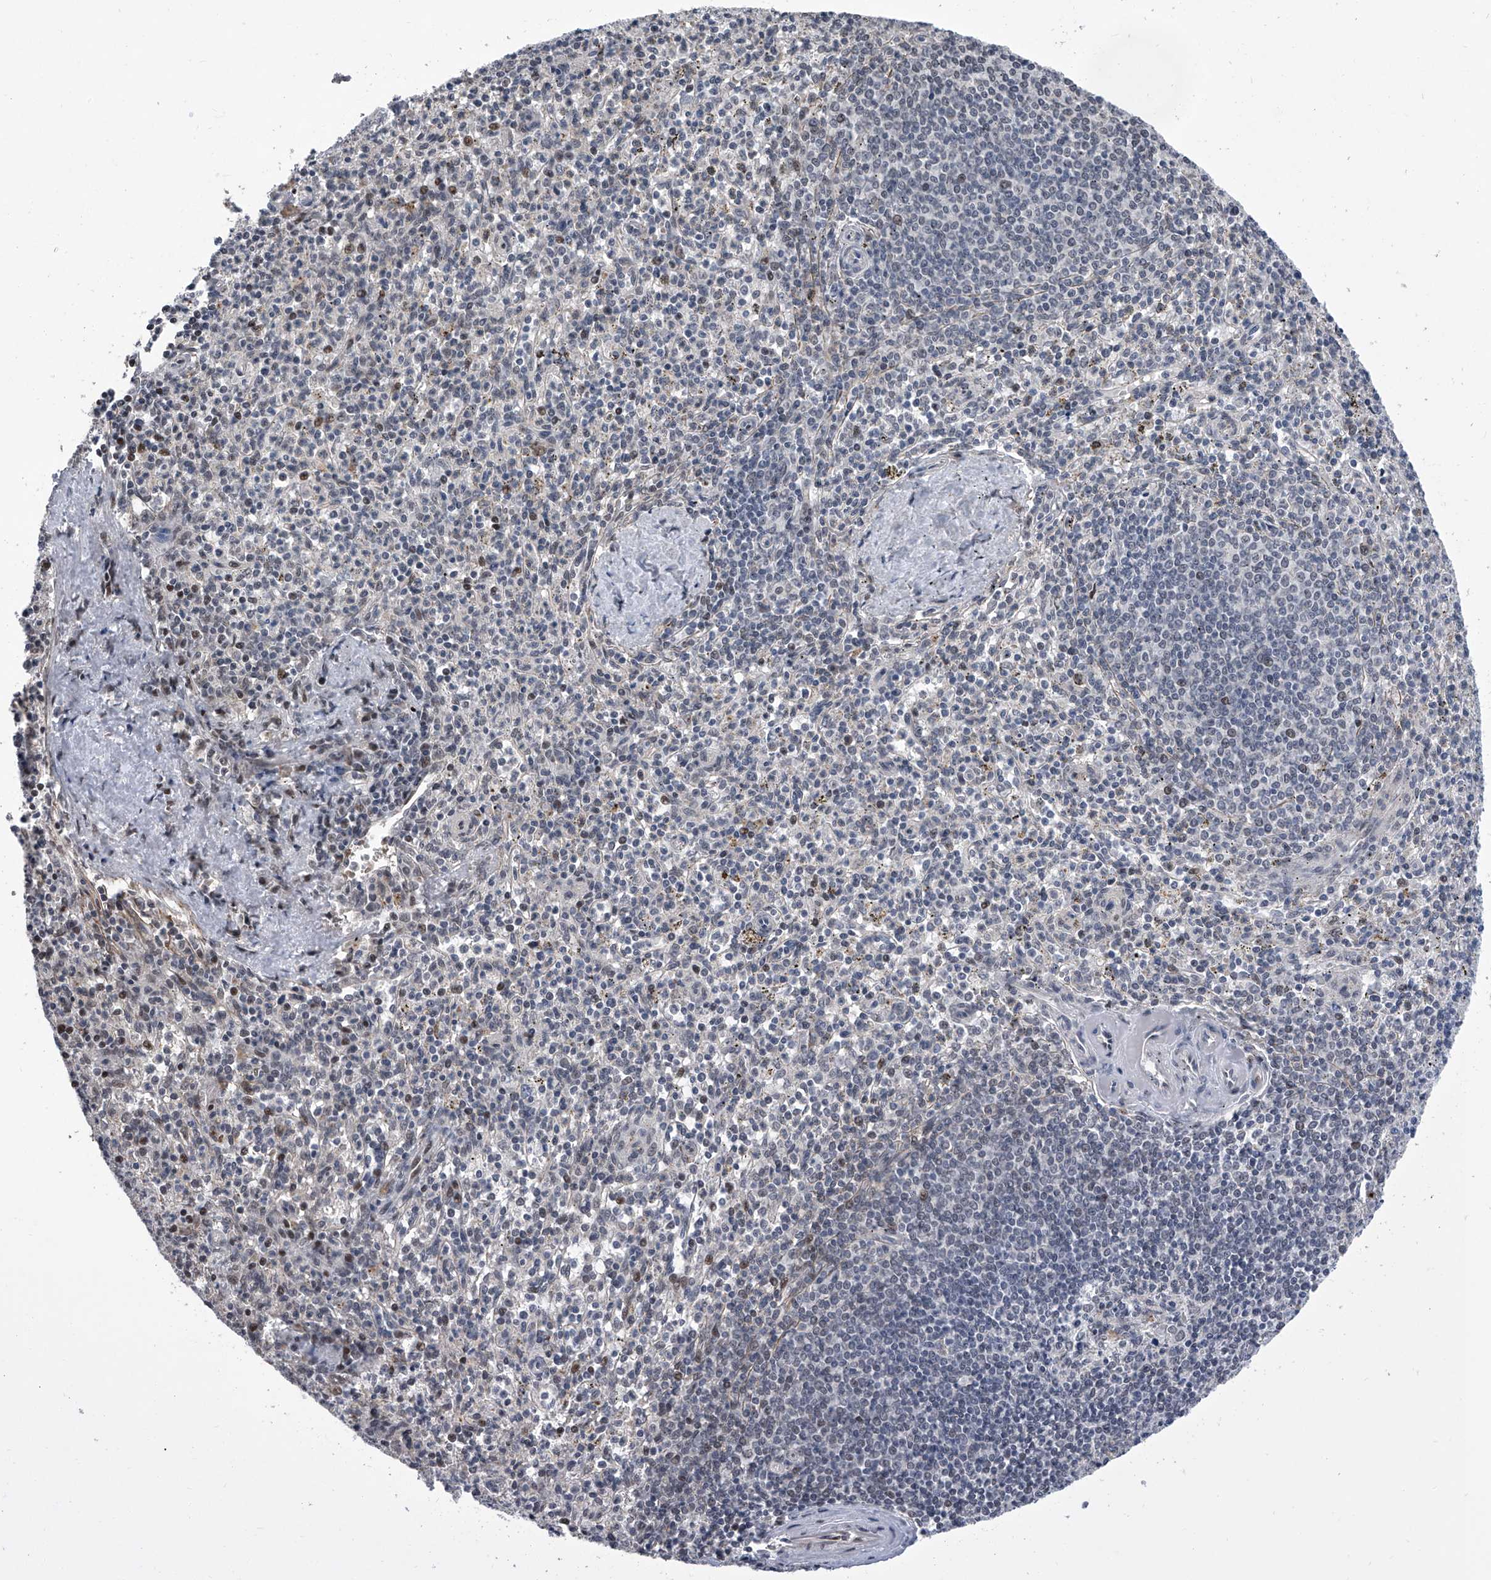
{"staining": {"intensity": "weak", "quantity": "<25%", "location": "nuclear"}, "tissue": "spleen", "cell_type": "Cells in red pulp", "image_type": "normal", "snomed": [{"axis": "morphology", "description": "Normal tissue, NOS"}, {"axis": "topography", "description": "Spleen"}], "caption": "This is an immunohistochemistry (IHC) histopathology image of benign human spleen. There is no expression in cells in red pulp.", "gene": "ZNF426", "patient": {"sex": "male", "age": 72}}